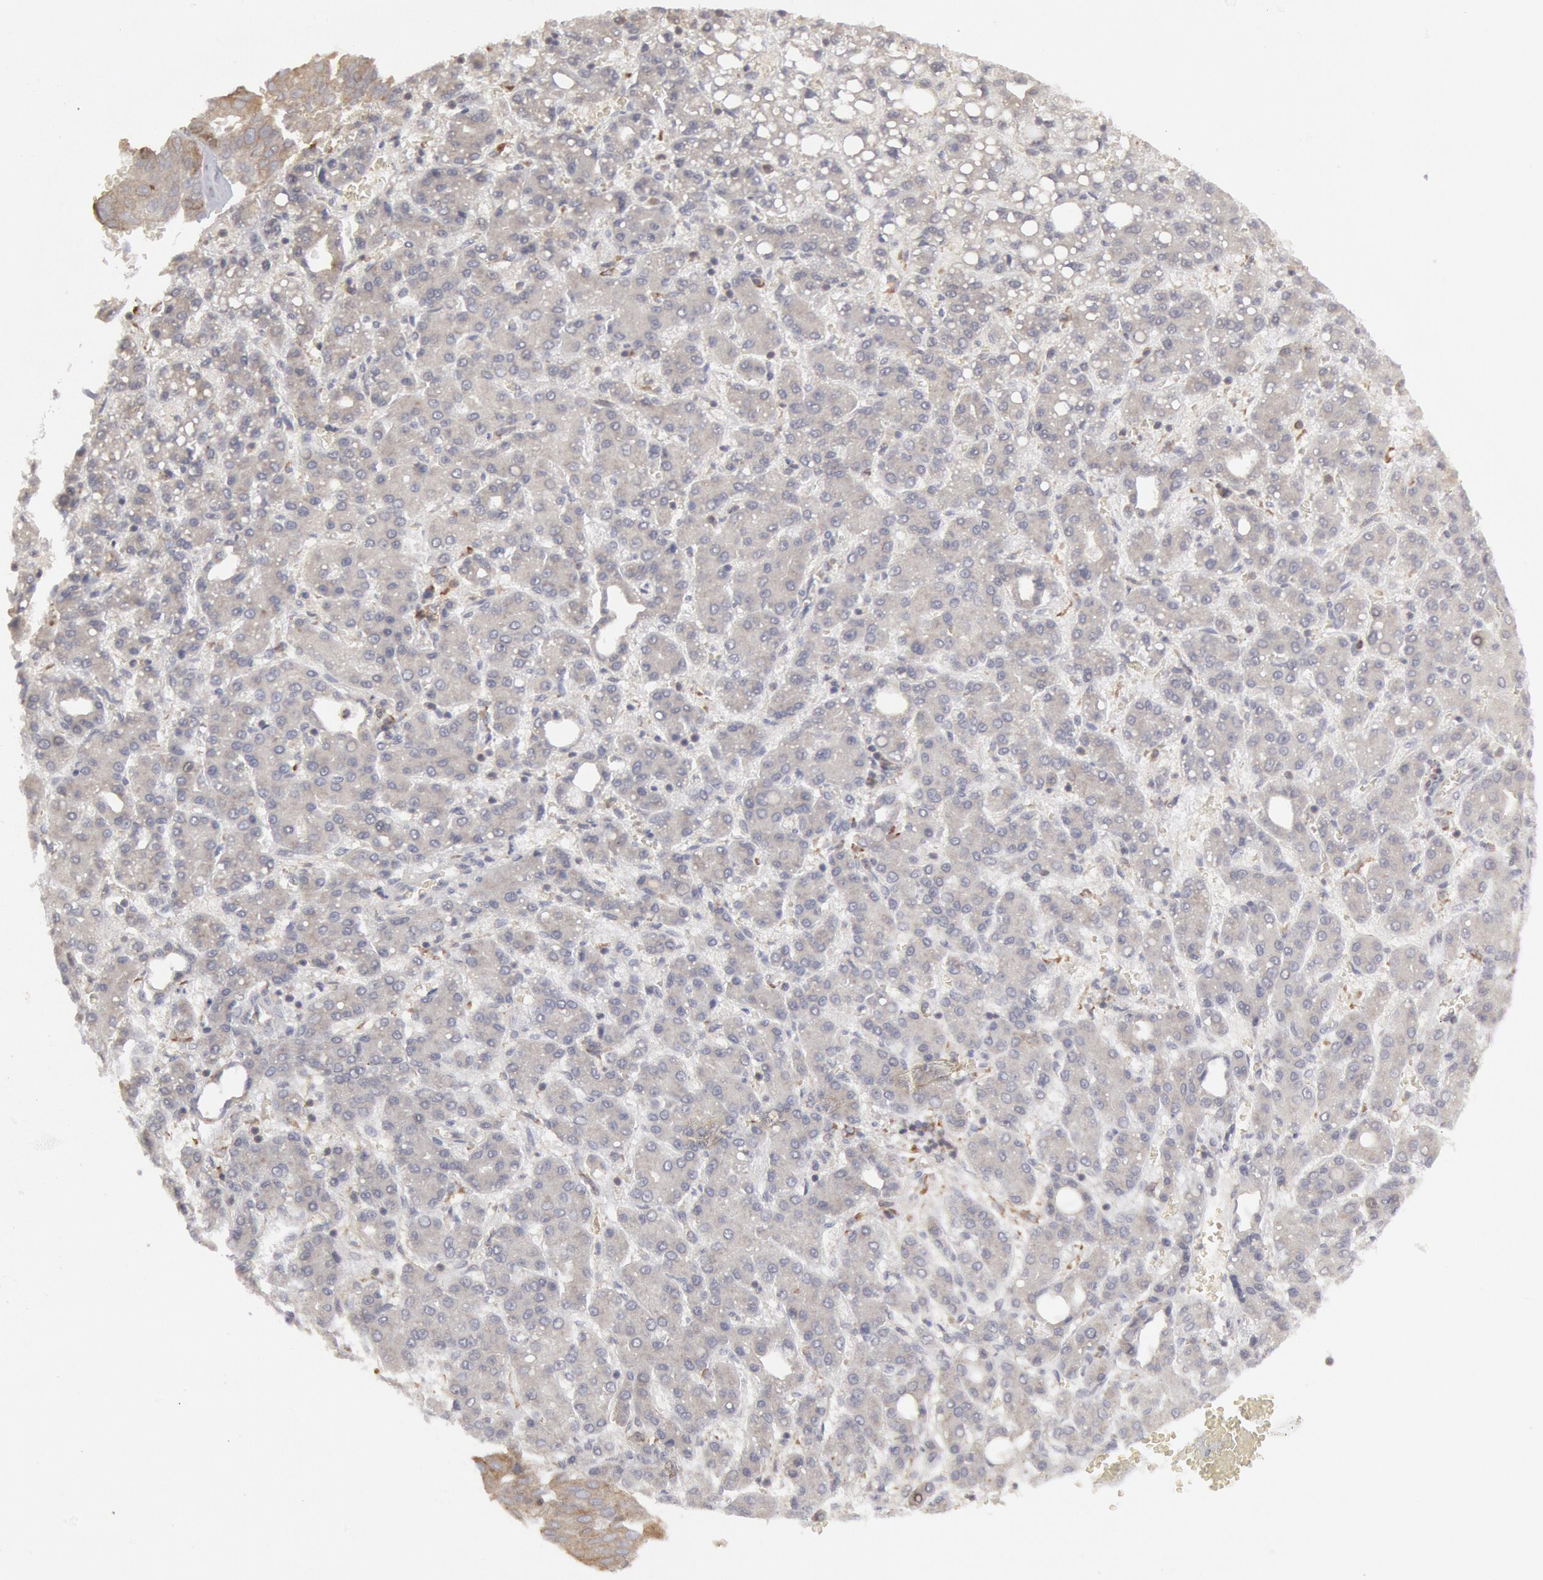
{"staining": {"intensity": "negative", "quantity": "none", "location": "none"}, "tissue": "liver cancer", "cell_type": "Tumor cells", "image_type": "cancer", "snomed": [{"axis": "morphology", "description": "Carcinoma, Hepatocellular, NOS"}, {"axis": "topography", "description": "Liver"}], "caption": "High magnification brightfield microscopy of liver hepatocellular carcinoma stained with DAB (3,3'-diaminobenzidine) (brown) and counterstained with hematoxylin (blue): tumor cells show no significant expression. The staining is performed using DAB (3,3'-diaminobenzidine) brown chromogen with nuclei counter-stained in using hematoxylin.", "gene": "OSBPL8", "patient": {"sex": "male", "age": 69}}